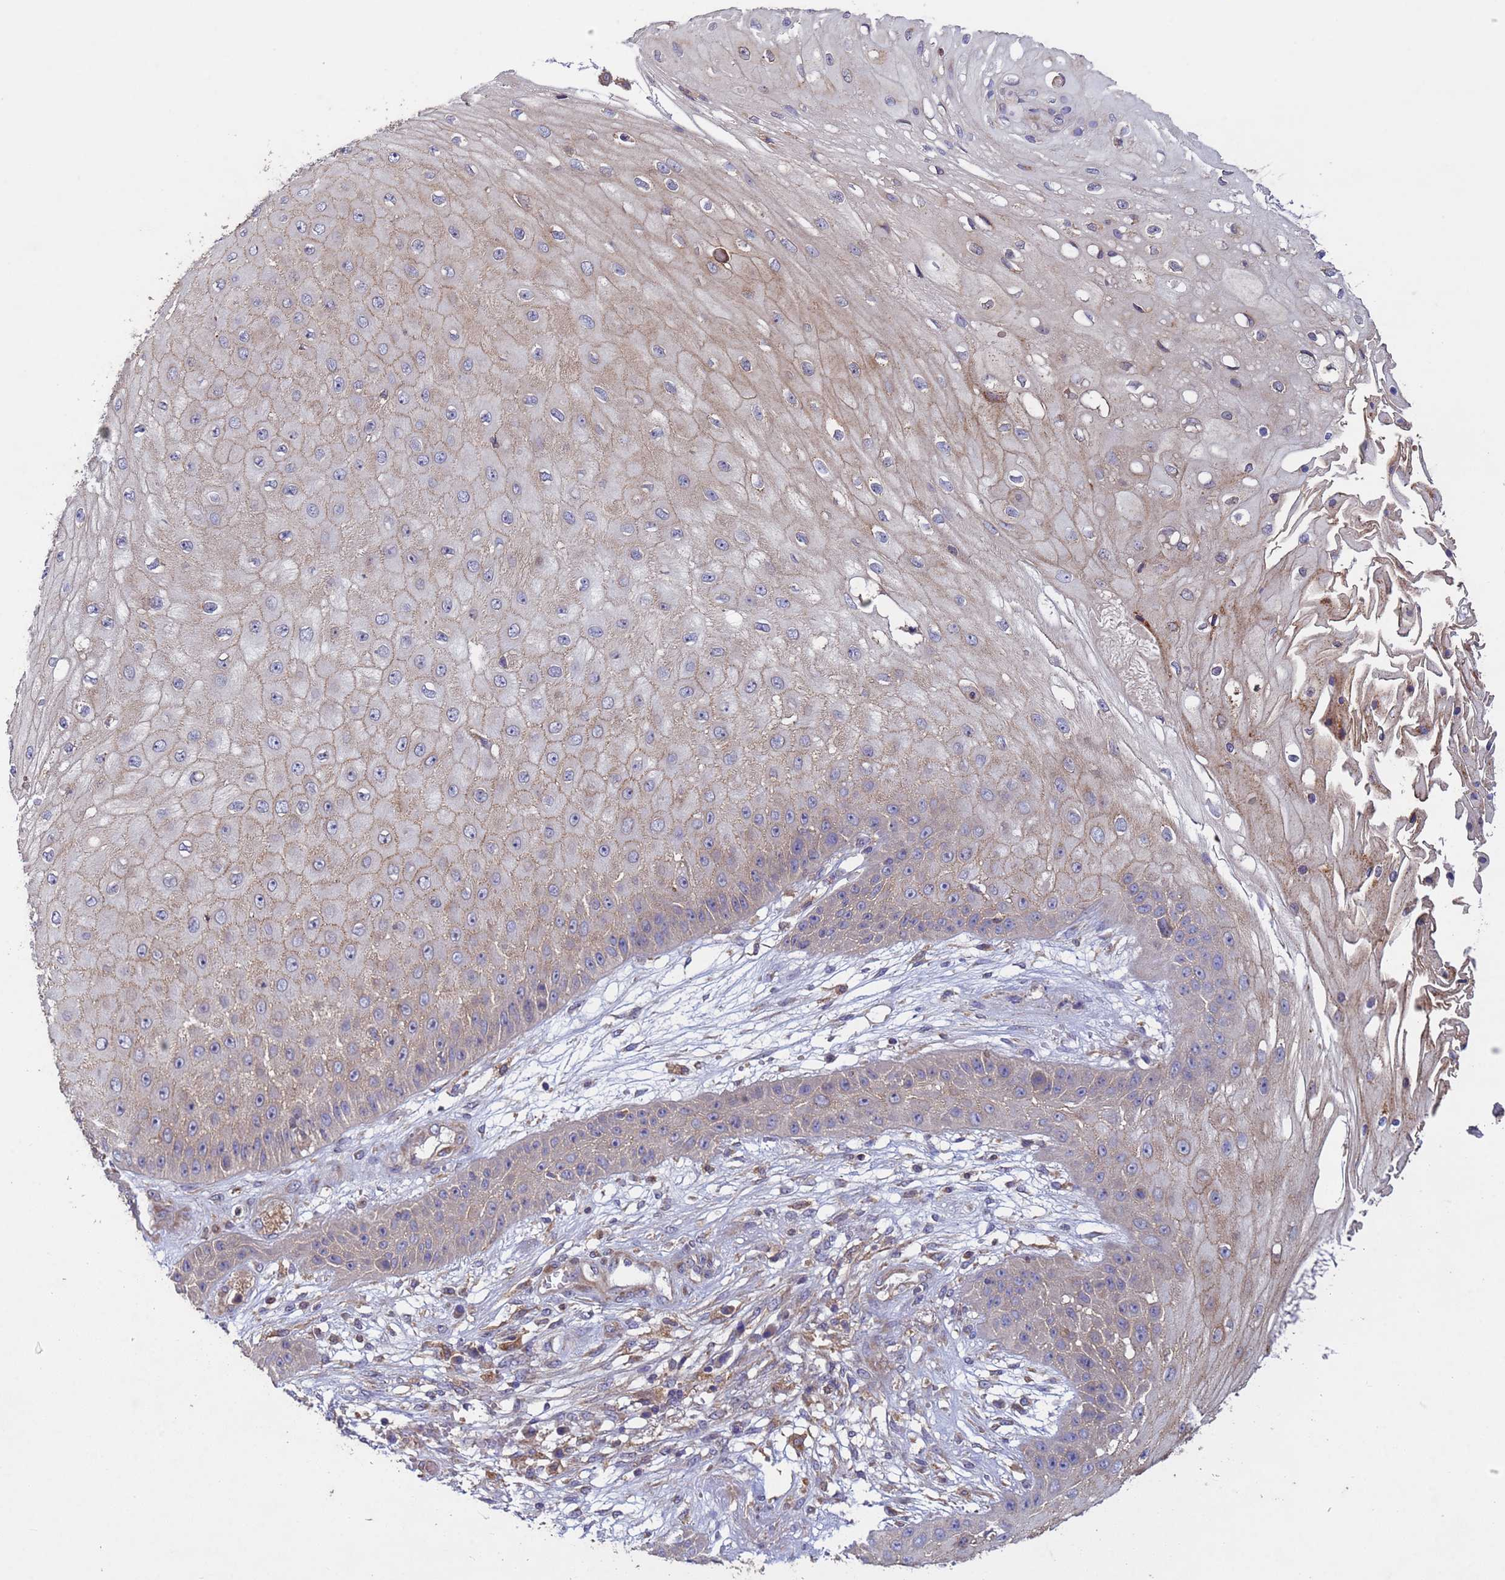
{"staining": {"intensity": "weak", "quantity": "25%-75%", "location": "cytoplasmic/membranous"}, "tissue": "skin cancer", "cell_type": "Tumor cells", "image_type": "cancer", "snomed": [{"axis": "morphology", "description": "Squamous cell carcinoma, NOS"}, {"axis": "topography", "description": "Skin"}], "caption": "Weak cytoplasmic/membranous positivity for a protein is identified in about 25%-75% of tumor cells of skin cancer using immunohistochemistry (IHC).", "gene": "RAB10", "patient": {"sex": "male", "age": 70}}